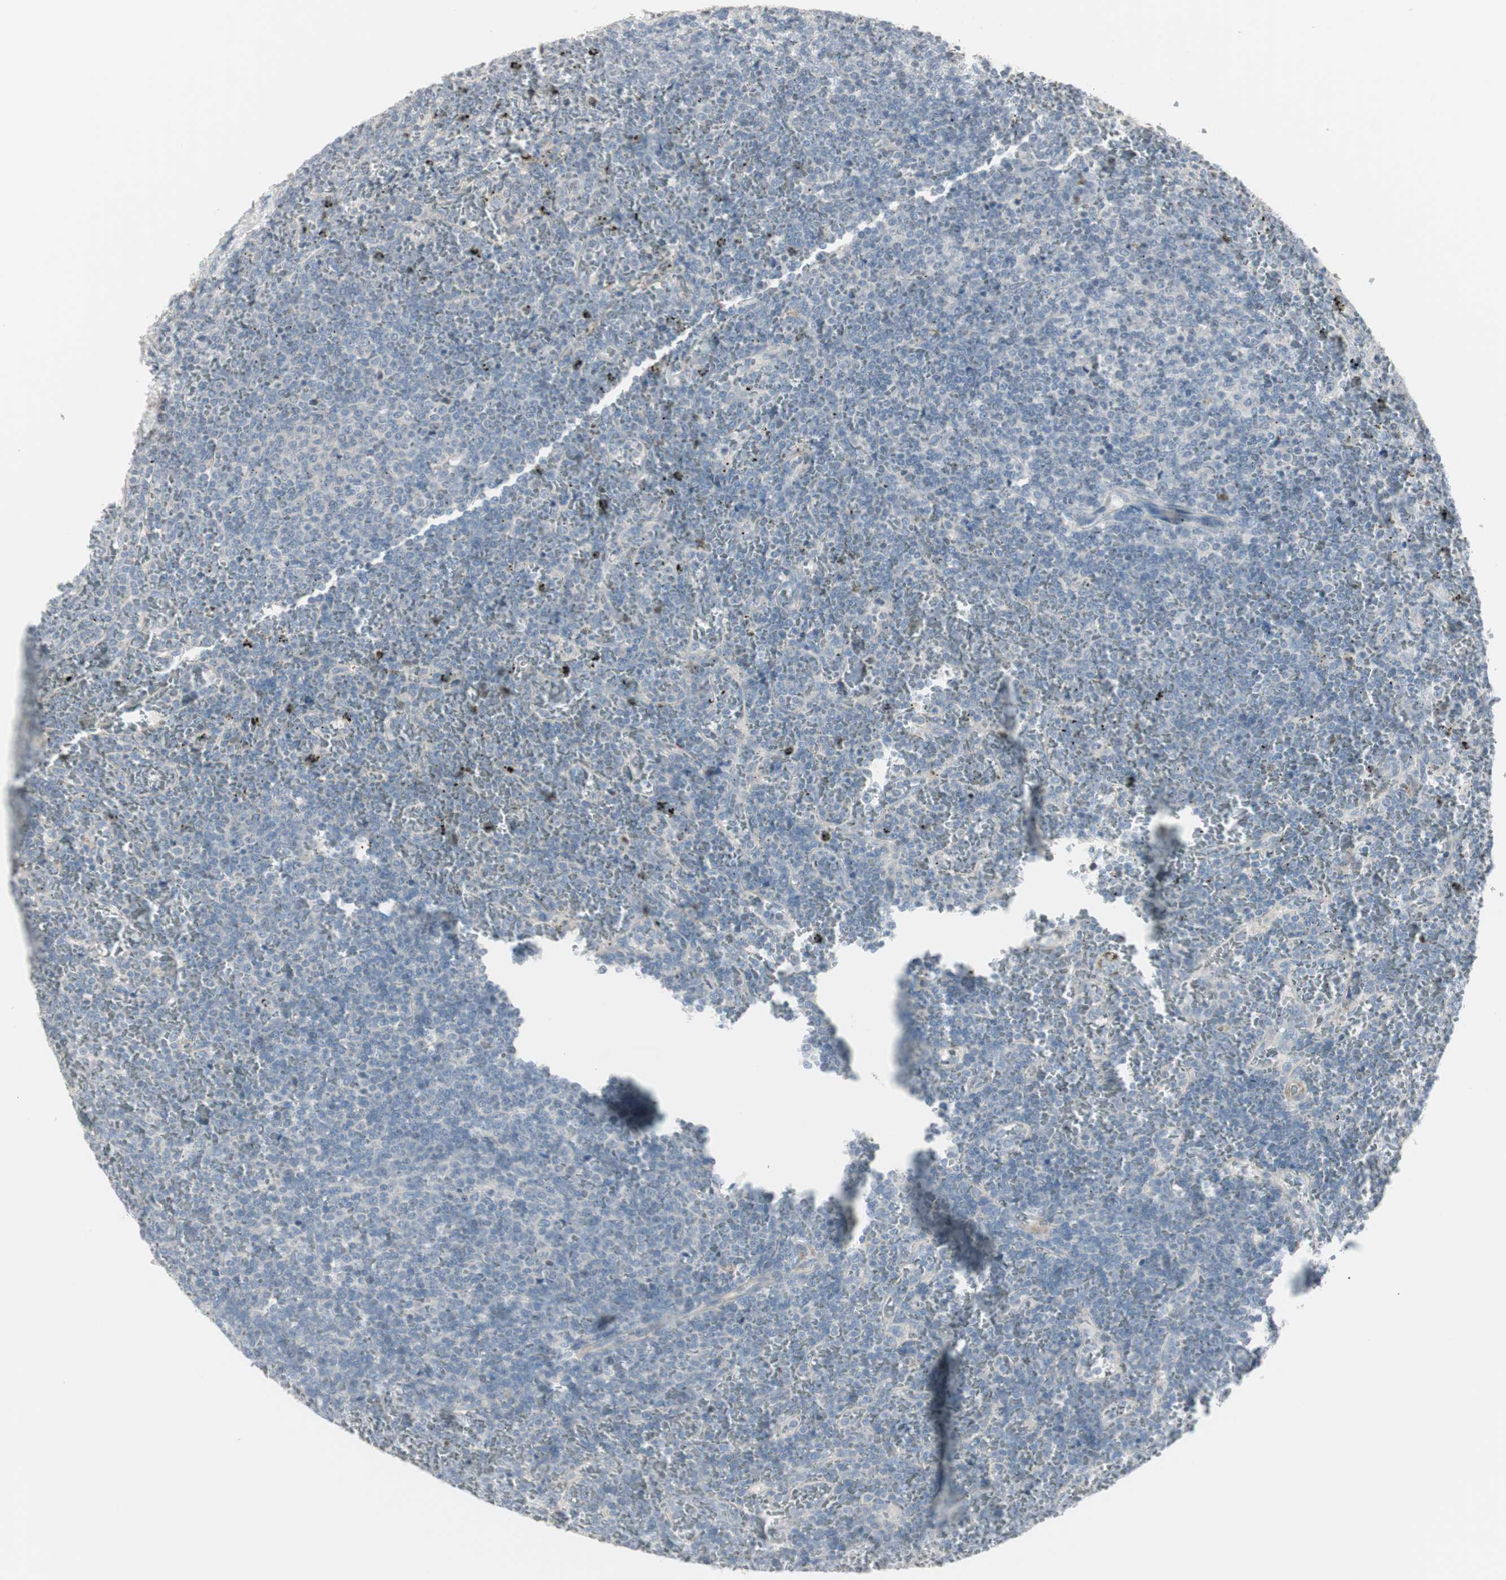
{"staining": {"intensity": "negative", "quantity": "none", "location": "none"}, "tissue": "lymphoma", "cell_type": "Tumor cells", "image_type": "cancer", "snomed": [{"axis": "morphology", "description": "Malignant lymphoma, non-Hodgkin's type, Low grade"}, {"axis": "topography", "description": "Spleen"}], "caption": "The IHC photomicrograph has no significant staining in tumor cells of malignant lymphoma, non-Hodgkin's type (low-grade) tissue.", "gene": "DMPK", "patient": {"sex": "female", "age": 77}}